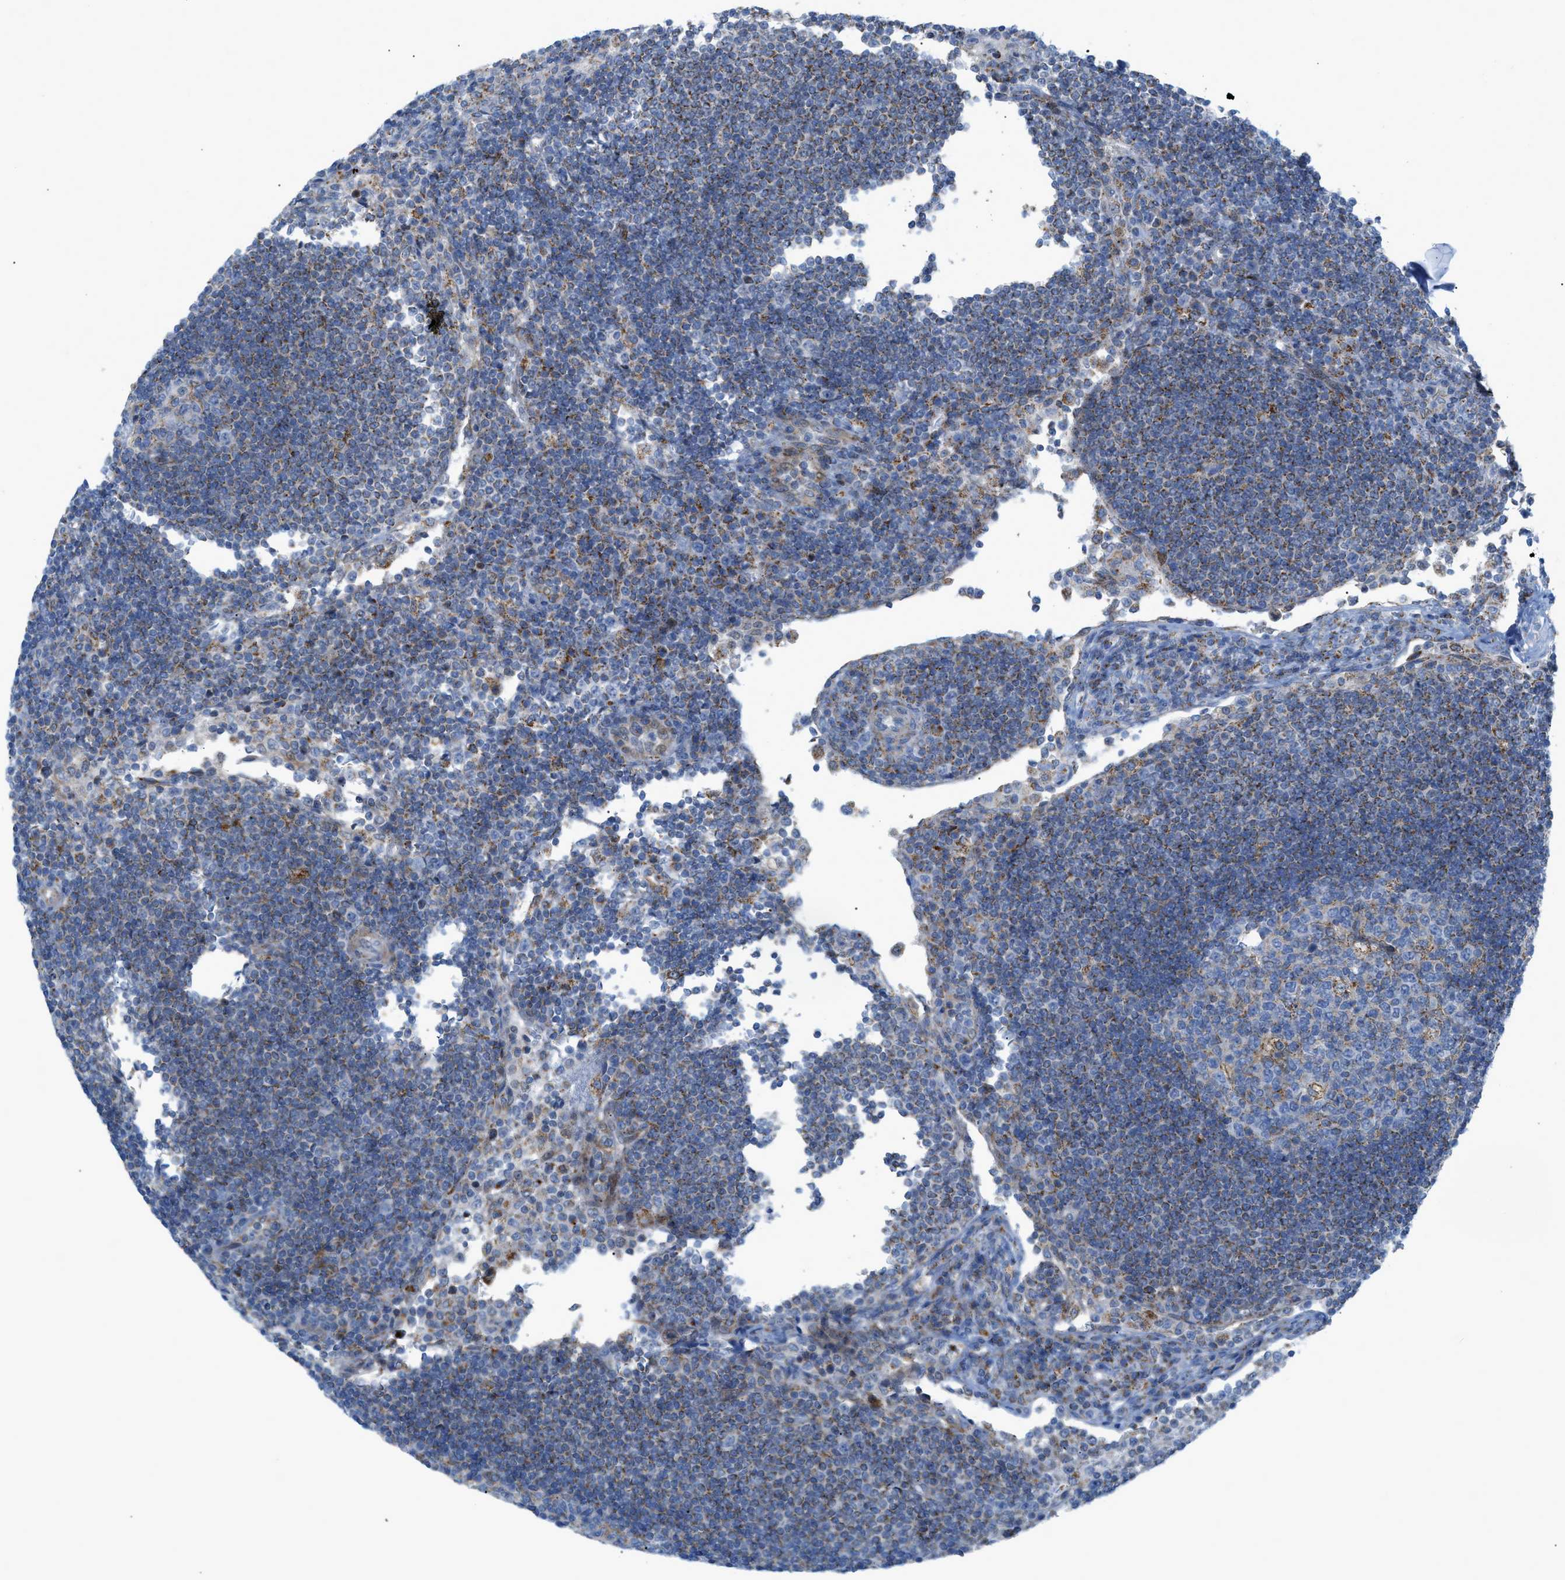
{"staining": {"intensity": "weak", "quantity": "25%-75%", "location": "cytoplasmic/membranous"}, "tissue": "lymph node", "cell_type": "Germinal center cells", "image_type": "normal", "snomed": [{"axis": "morphology", "description": "Normal tissue, NOS"}, {"axis": "topography", "description": "Lymph node"}], "caption": "Weak cytoplasmic/membranous expression is identified in approximately 25%-75% of germinal center cells in benign lymph node.", "gene": "RBBP9", "patient": {"sex": "female", "age": 53}}